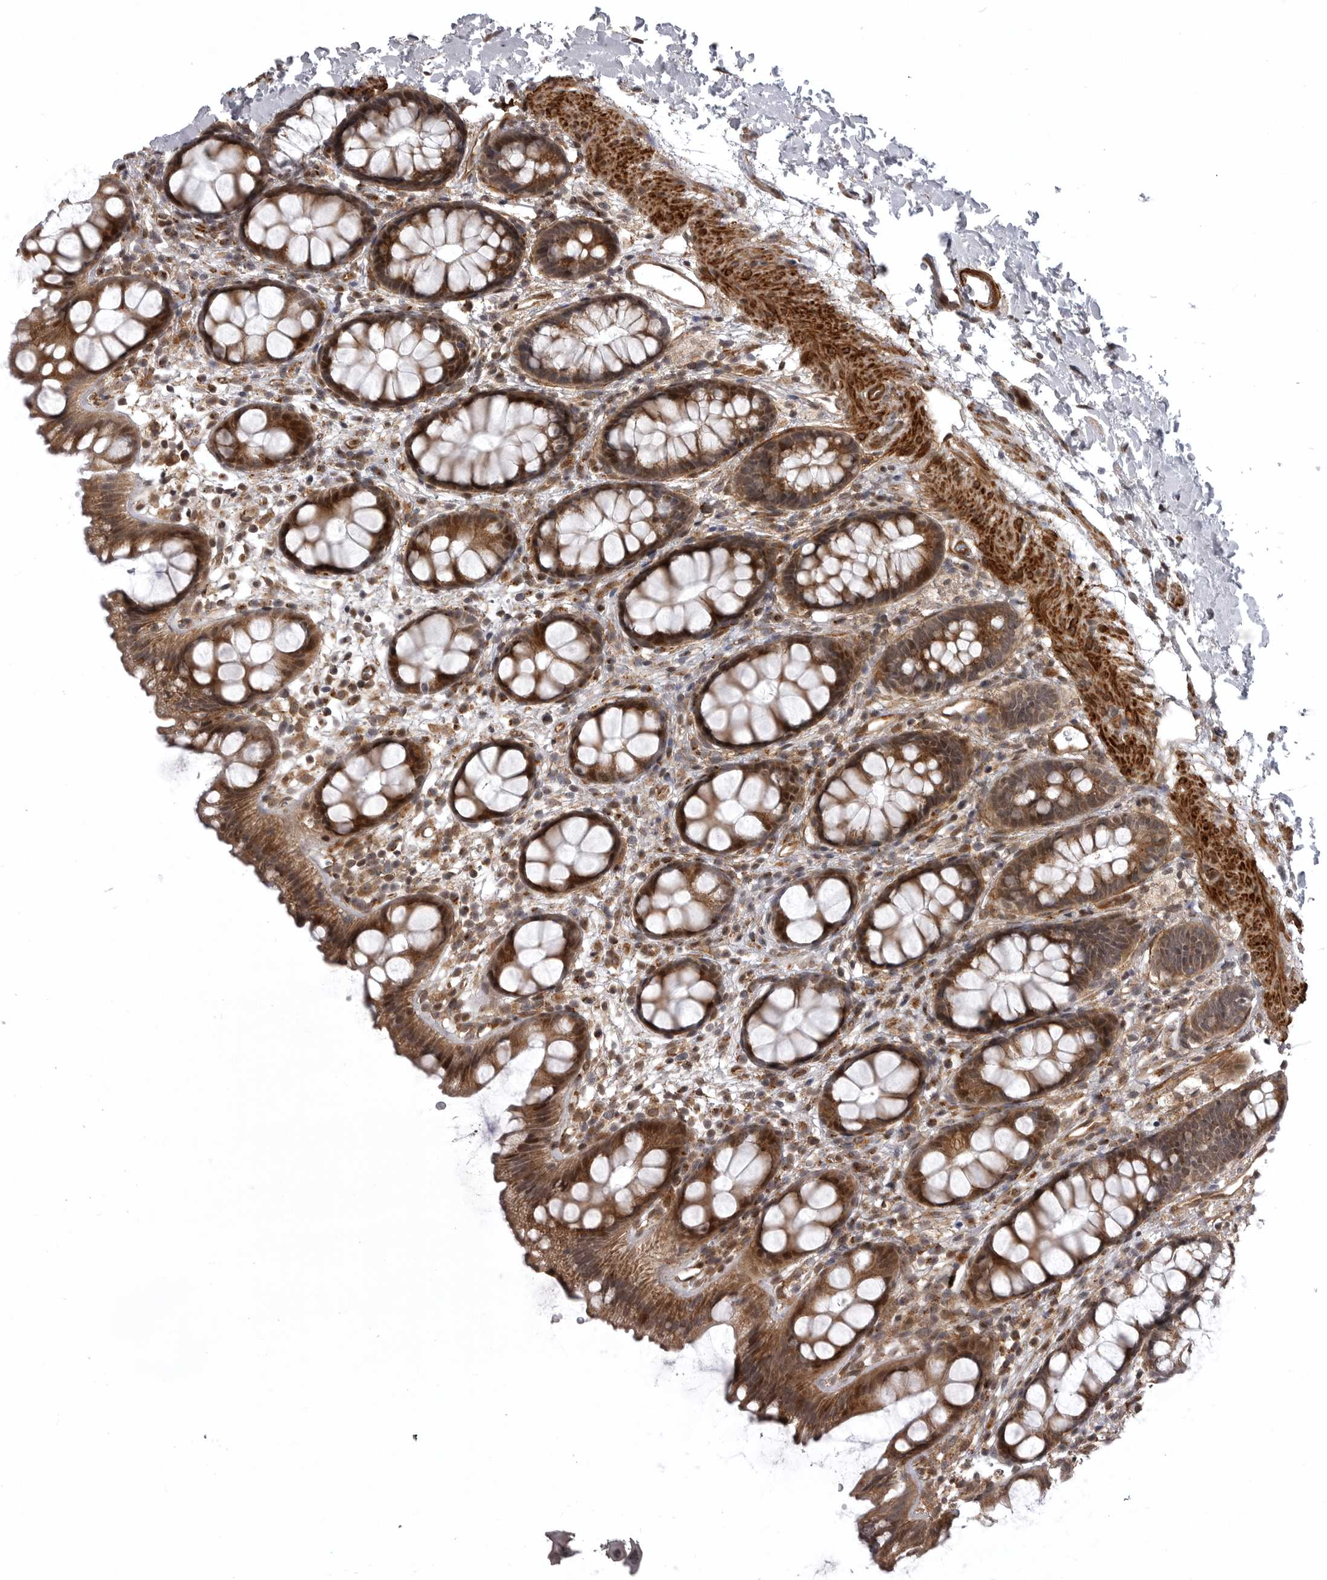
{"staining": {"intensity": "moderate", "quantity": ">75%", "location": "cytoplasmic/membranous,nuclear"}, "tissue": "rectum", "cell_type": "Glandular cells", "image_type": "normal", "snomed": [{"axis": "morphology", "description": "Normal tissue, NOS"}, {"axis": "topography", "description": "Rectum"}], "caption": "Protein expression analysis of benign human rectum reveals moderate cytoplasmic/membranous,nuclear positivity in approximately >75% of glandular cells. Immunohistochemistry (ihc) stains the protein of interest in brown and the nuclei are stained blue.", "gene": "SNX16", "patient": {"sex": "female", "age": 65}}